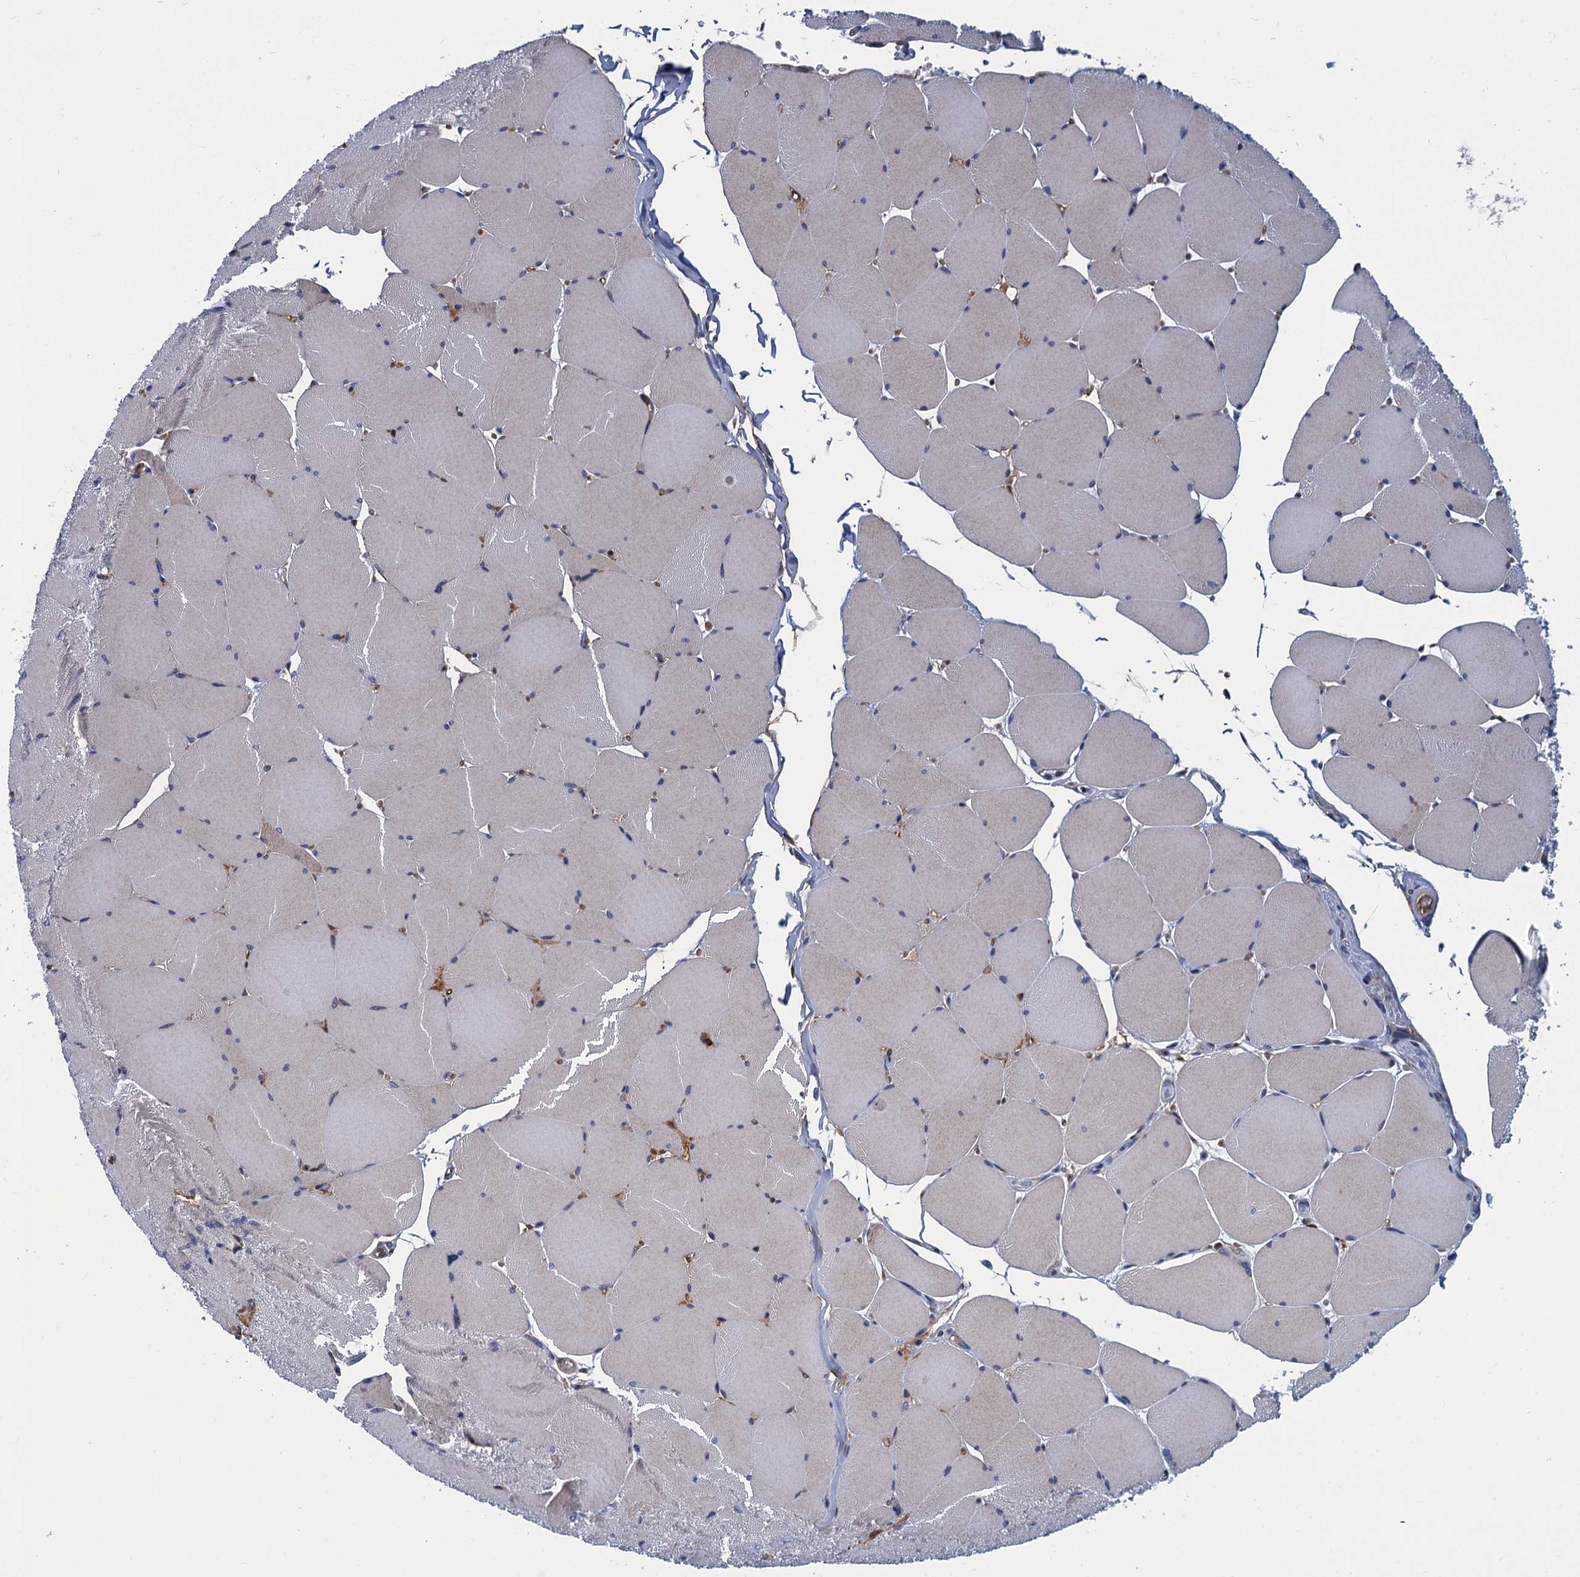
{"staining": {"intensity": "negative", "quantity": "none", "location": "none"}, "tissue": "skeletal muscle", "cell_type": "Myocytes", "image_type": "normal", "snomed": [{"axis": "morphology", "description": "Normal tissue, NOS"}, {"axis": "topography", "description": "Skeletal muscle"}, {"axis": "topography", "description": "Head-Neck"}], "caption": "Human skeletal muscle stained for a protein using IHC demonstrates no positivity in myocytes.", "gene": "DNHD1", "patient": {"sex": "male", "age": 66}}